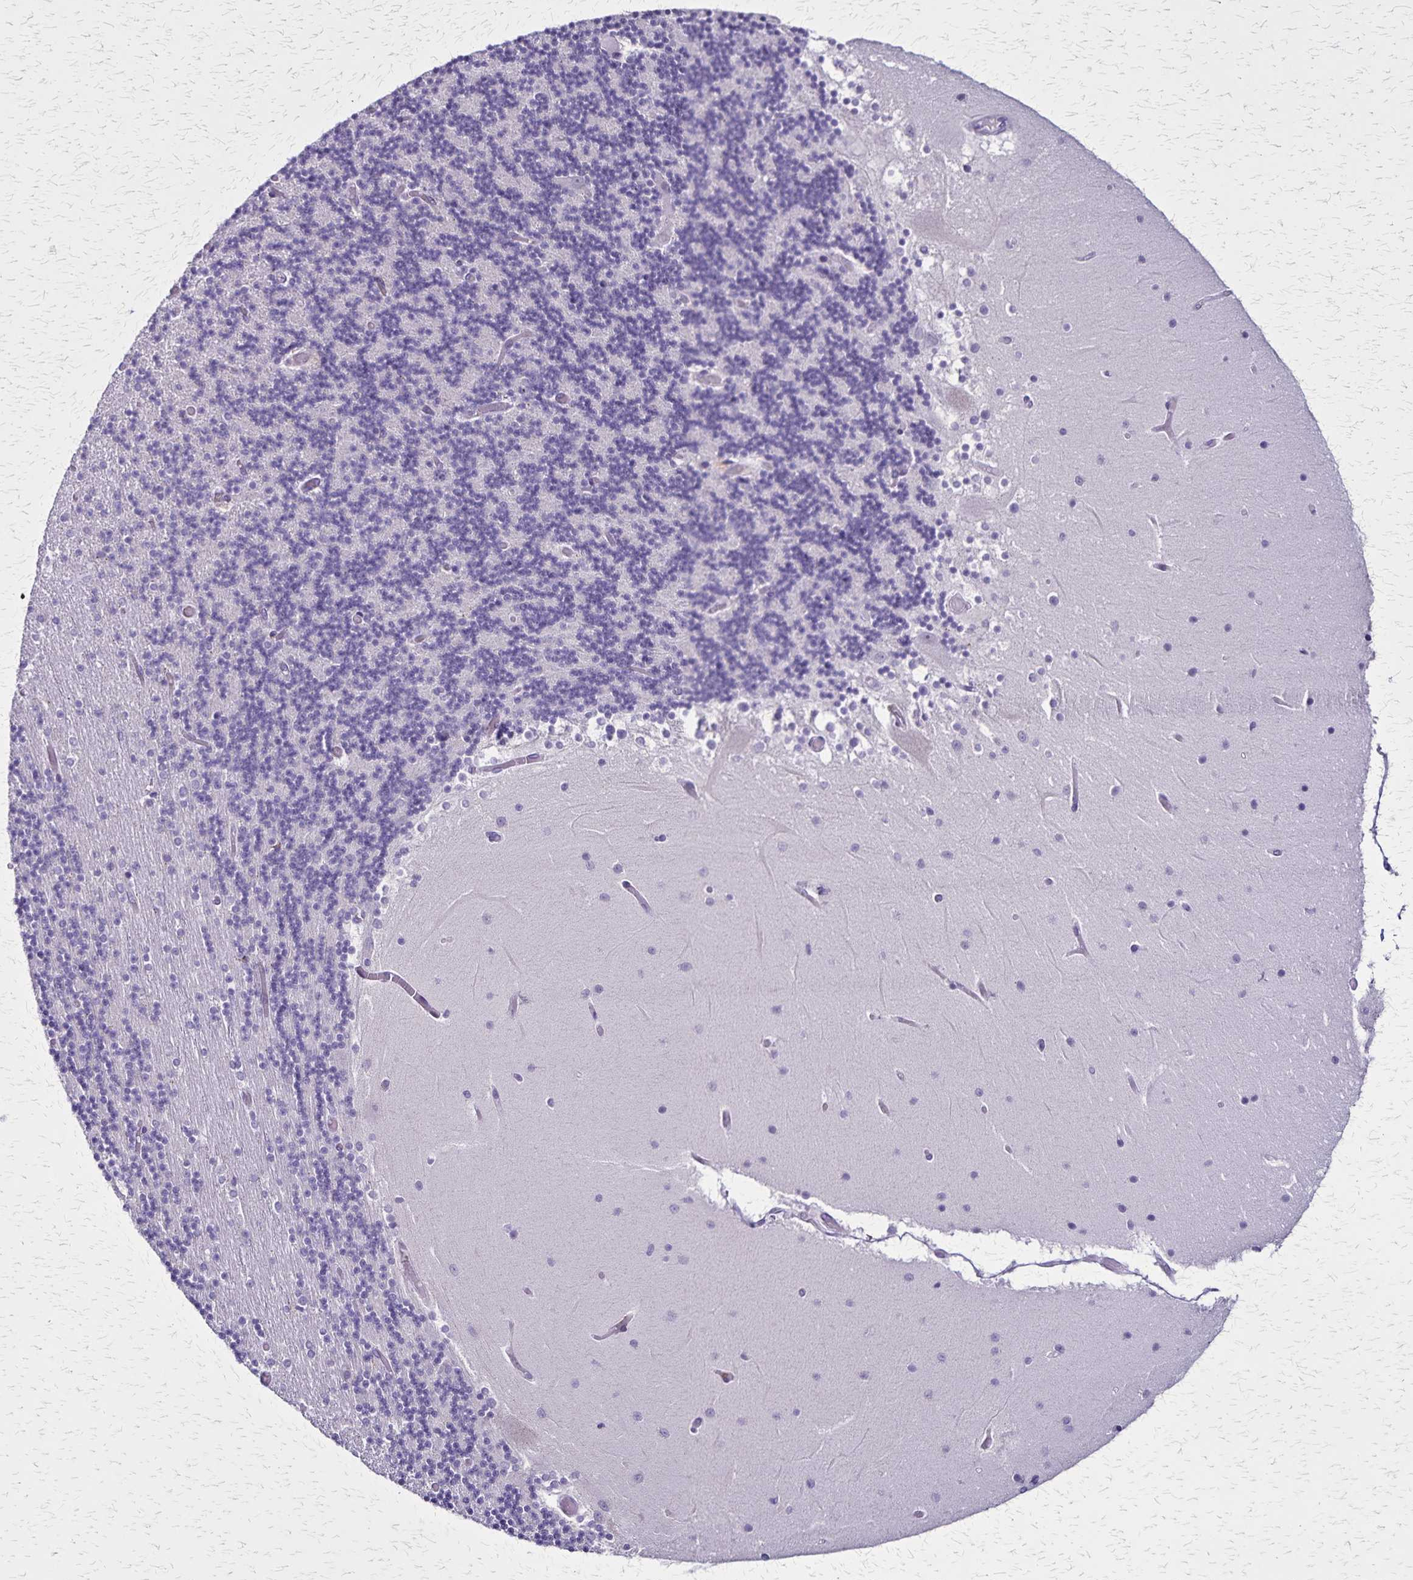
{"staining": {"intensity": "negative", "quantity": "none", "location": "none"}, "tissue": "cerebellum", "cell_type": "Cells in granular layer", "image_type": "normal", "snomed": [{"axis": "morphology", "description": "Normal tissue, NOS"}, {"axis": "topography", "description": "Cerebellum"}], "caption": "This is an immunohistochemistry photomicrograph of normal human cerebellum. There is no positivity in cells in granular layer.", "gene": "OR51B5", "patient": {"sex": "female", "age": 28}}